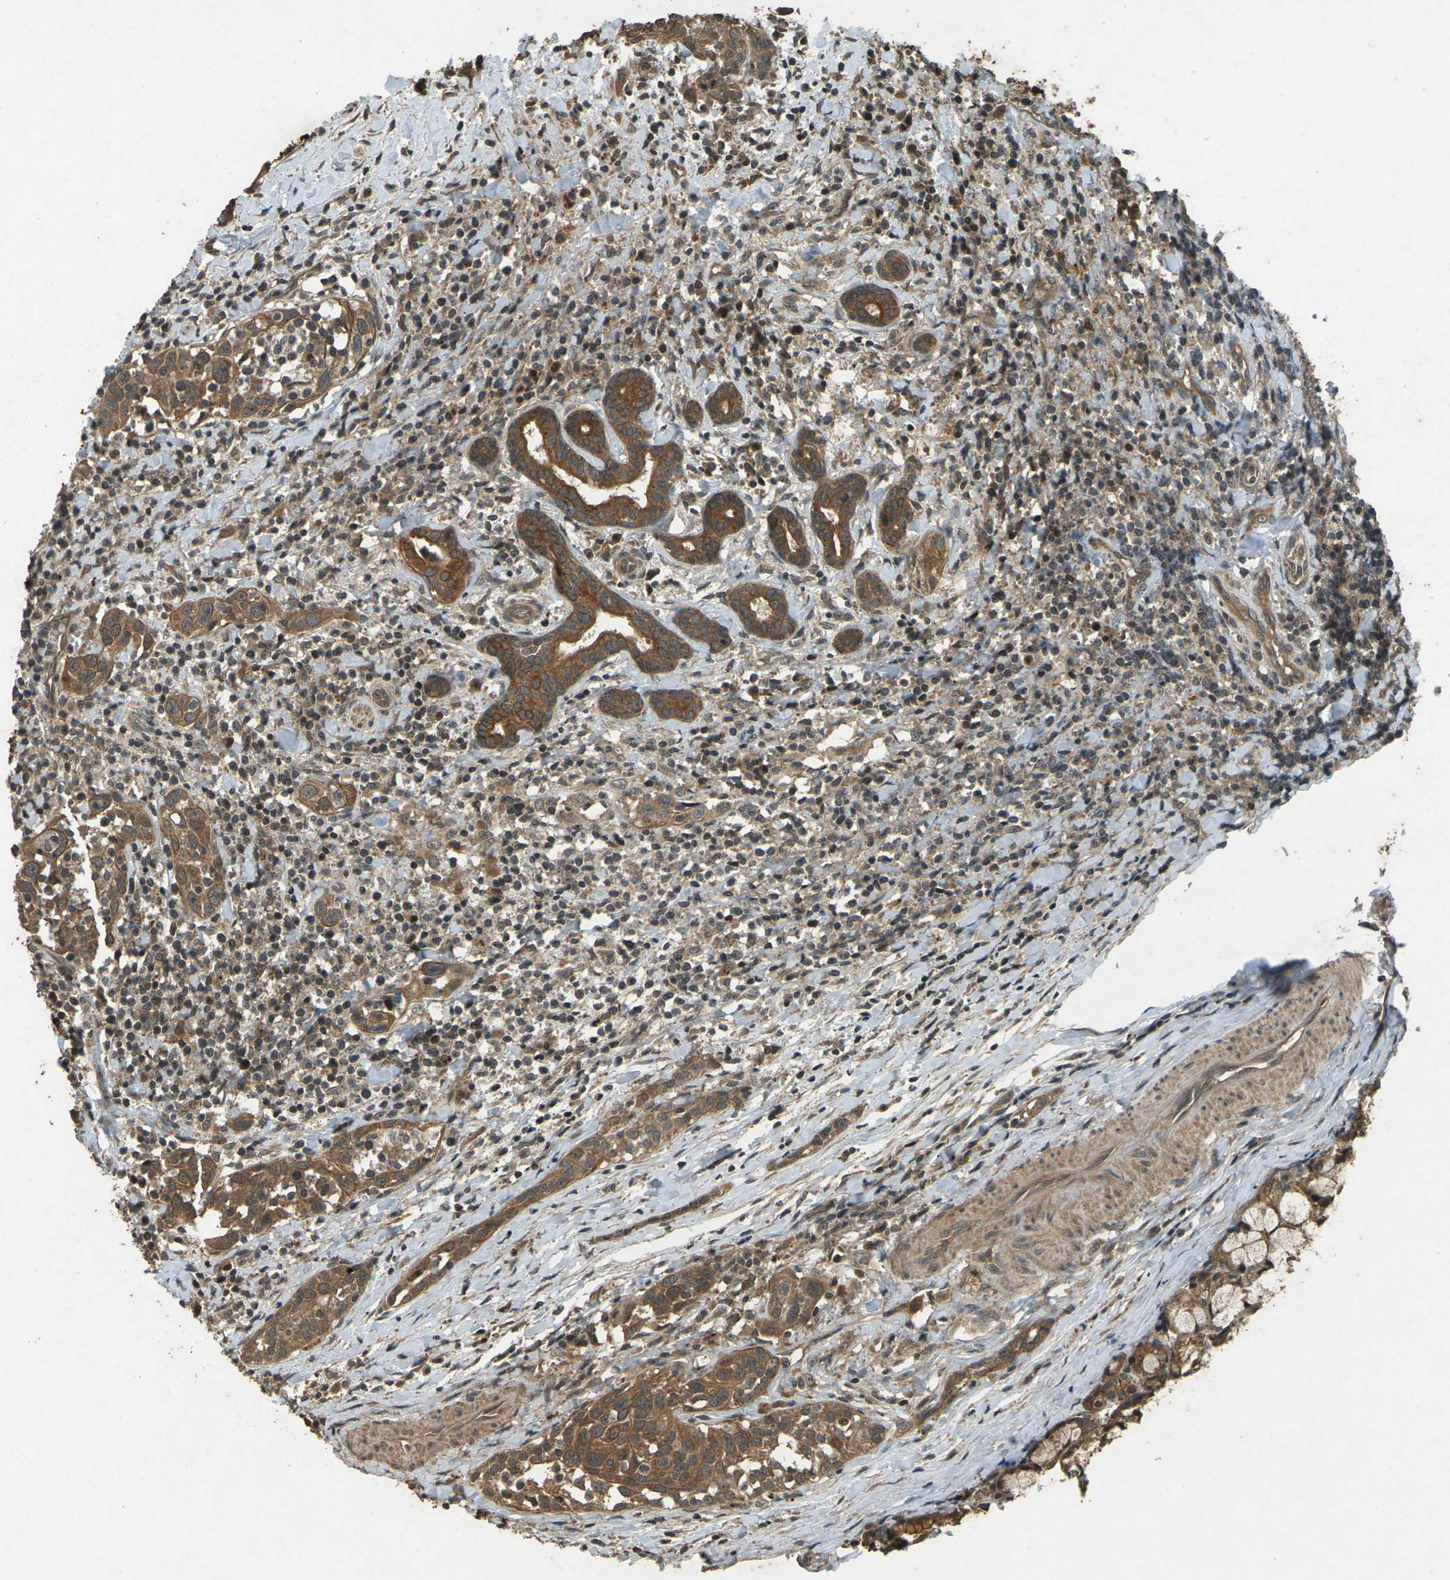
{"staining": {"intensity": "strong", "quantity": ">75%", "location": "cytoplasmic/membranous"}, "tissue": "head and neck cancer", "cell_type": "Tumor cells", "image_type": "cancer", "snomed": [{"axis": "morphology", "description": "Squamous cell carcinoma, NOS"}, {"axis": "topography", "description": "Oral tissue"}, {"axis": "topography", "description": "Head-Neck"}], "caption": "IHC histopathology image of head and neck cancer stained for a protein (brown), which demonstrates high levels of strong cytoplasmic/membranous staining in approximately >75% of tumor cells.", "gene": "TAP1", "patient": {"sex": "female", "age": 50}}